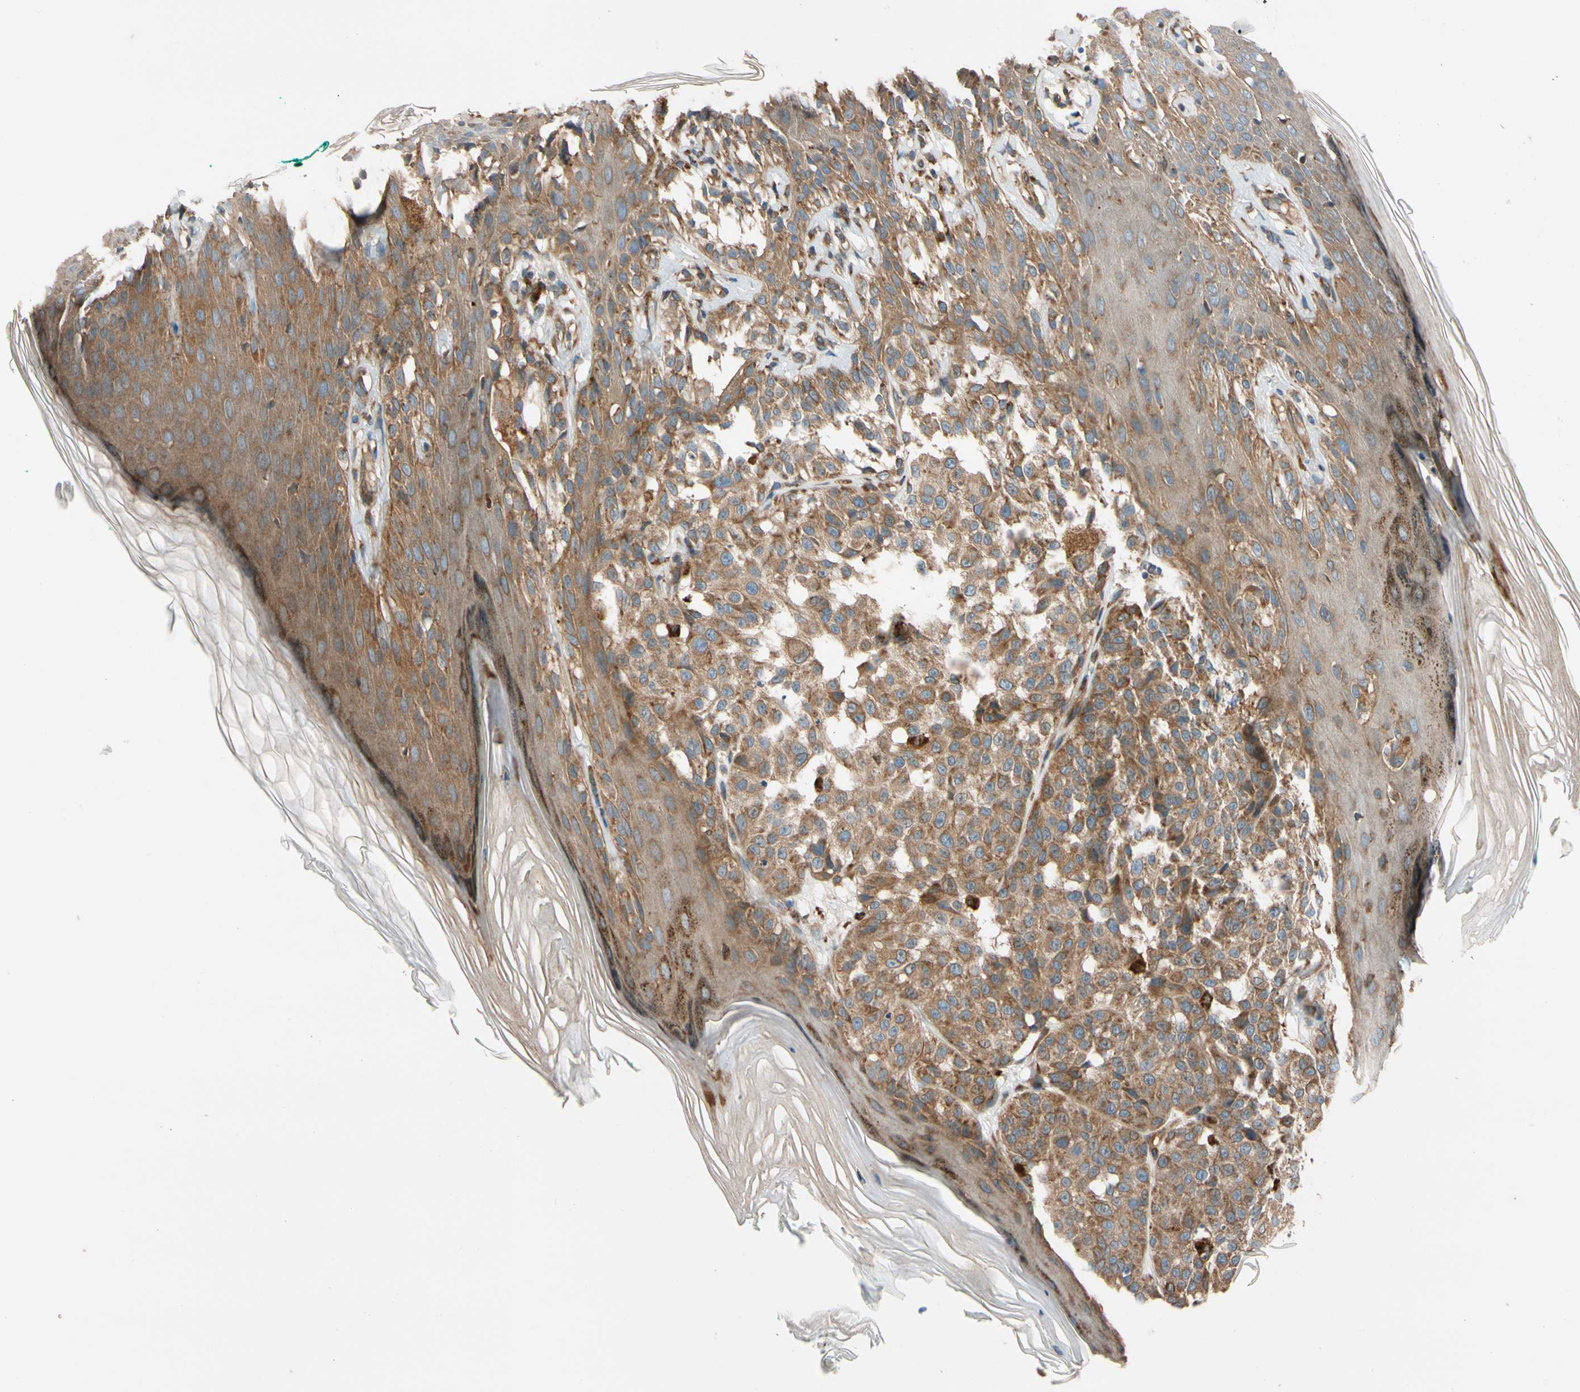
{"staining": {"intensity": "moderate", "quantity": ">75%", "location": "cytoplasmic/membranous"}, "tissue": "melanoma", "cell_type": "Tumor cells", "image_type": "cancer", "snomed": [{"axis": "morphology", "description": "Malignant melanoma, NOS"}, {"axis": "topography", "description": "Skin"}], "caption": "About >75% of tumor cells in malignant melanoma exhibit moderate cytoplasmic/membranous protein positivity as visualized by brown immunohistochemical staining.", "gene": "PHYH", "patient": {"sex": "female", "age": 46}}